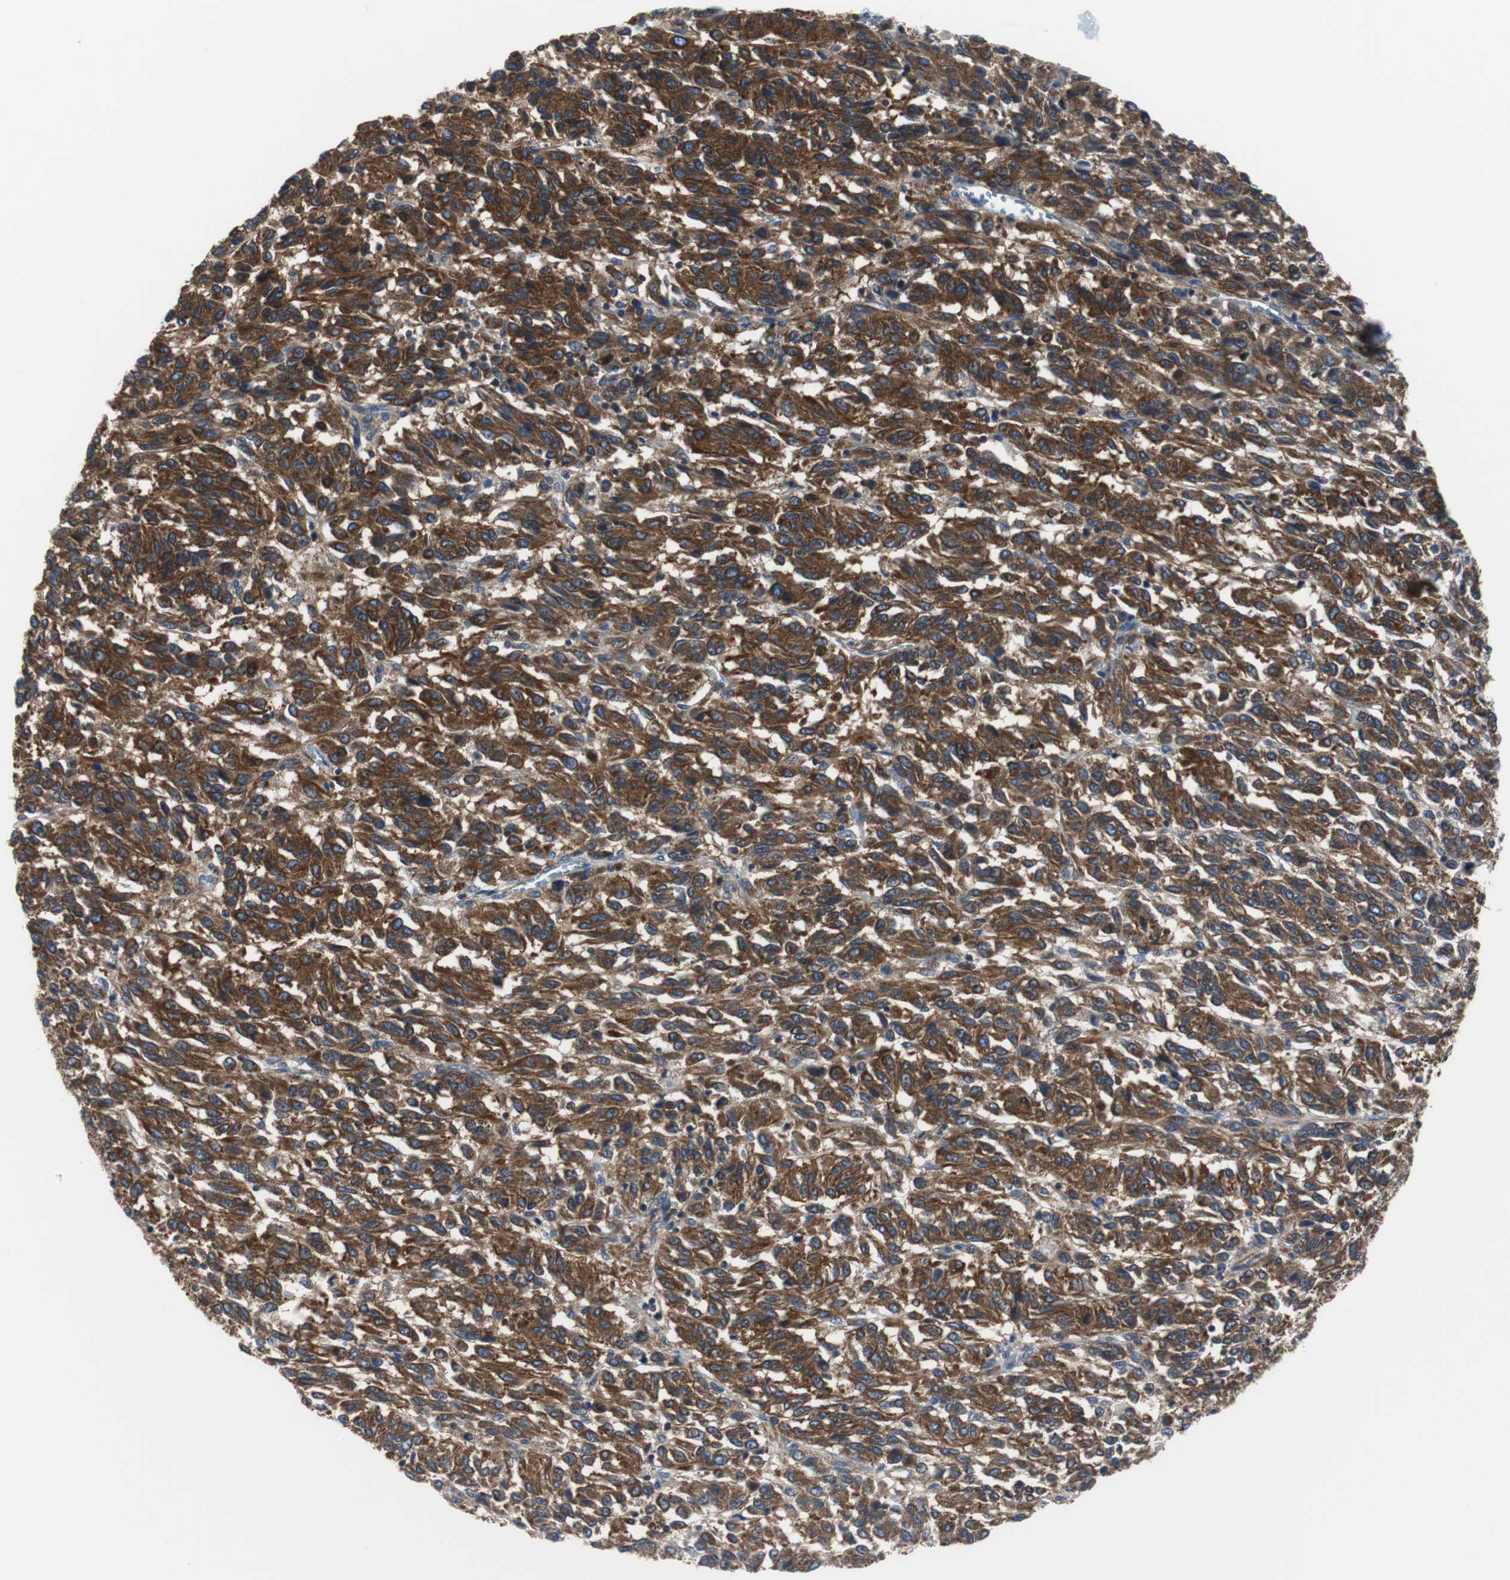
{"staining": {"intensity": "strong", "quantity": ">75%", "location": "cytoplasmic/membranous"}, "tissue": "melanoma", "cell_type": "Tumor cells", "image_type": "cancer", "snomed": [{"axis": "morphology", "description": "Malignant melanoma, Metastatic site"}, {"axis": "topography", "description": "Lung"}], "caption": "Melanoma stained with a protein marker displays strong staining in tumor cells.", "gene": "BRAF", "patient": {"sex": "male", "age": 64}}